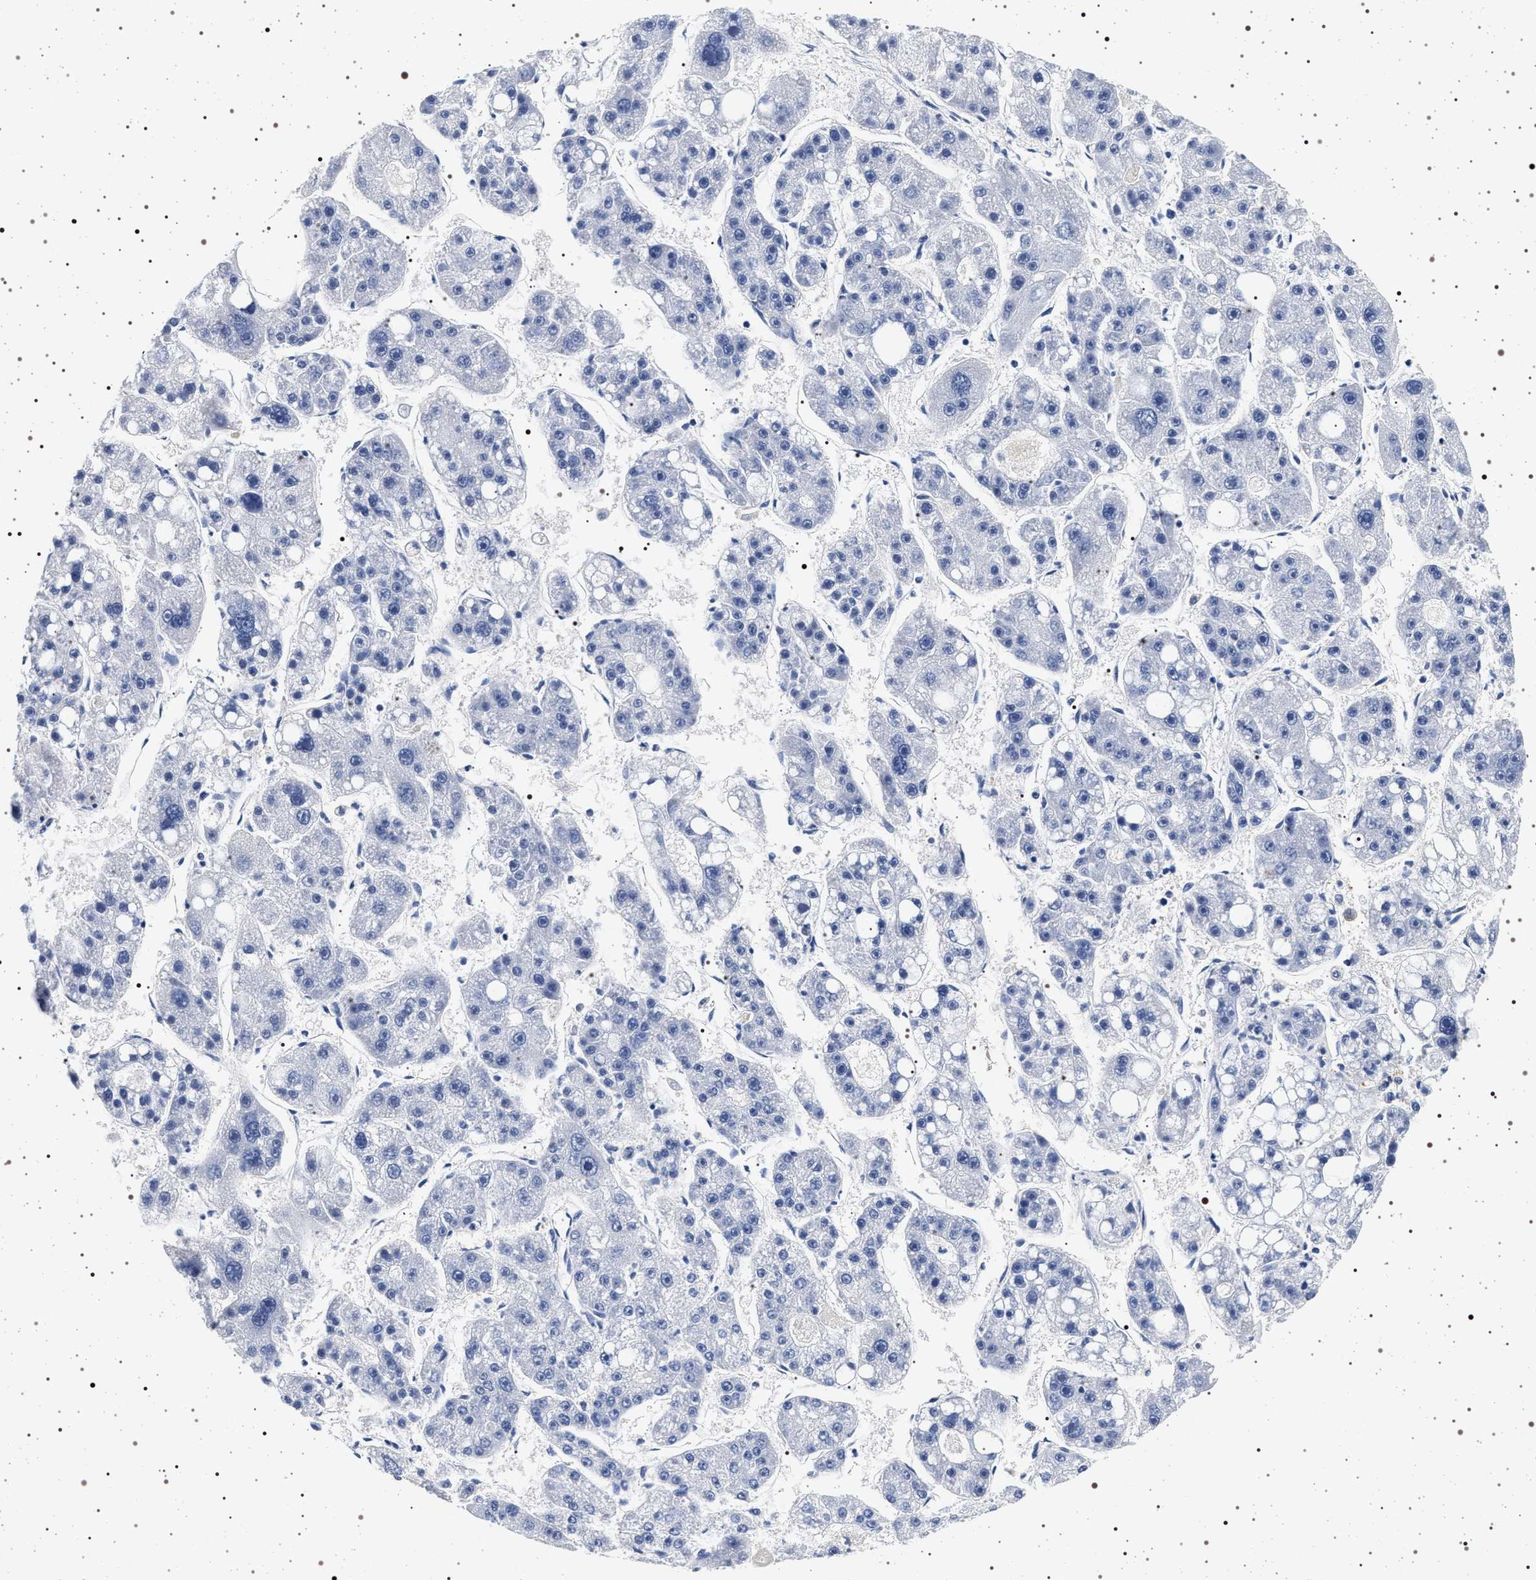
{"staining": {"intensity": "negative", "quantity": "none", "location": "none"}, "tissue": "liver cancer", "cell_type": "Tumor cells", "image_type": "cancer", "snomed": [{"axis": "morphology", "description": "Carcinoma, Hepatocellular, NOS"}, {"axis": "topography", "description": "Liver"}], "caption": "DAB immunohistochemical staining of hepatocellular carcinoma (liver) demonstrates no significant positivity in tumor cells.", "gene": "HSD17B1", "patient": {"sex": "female", "age": 61}}